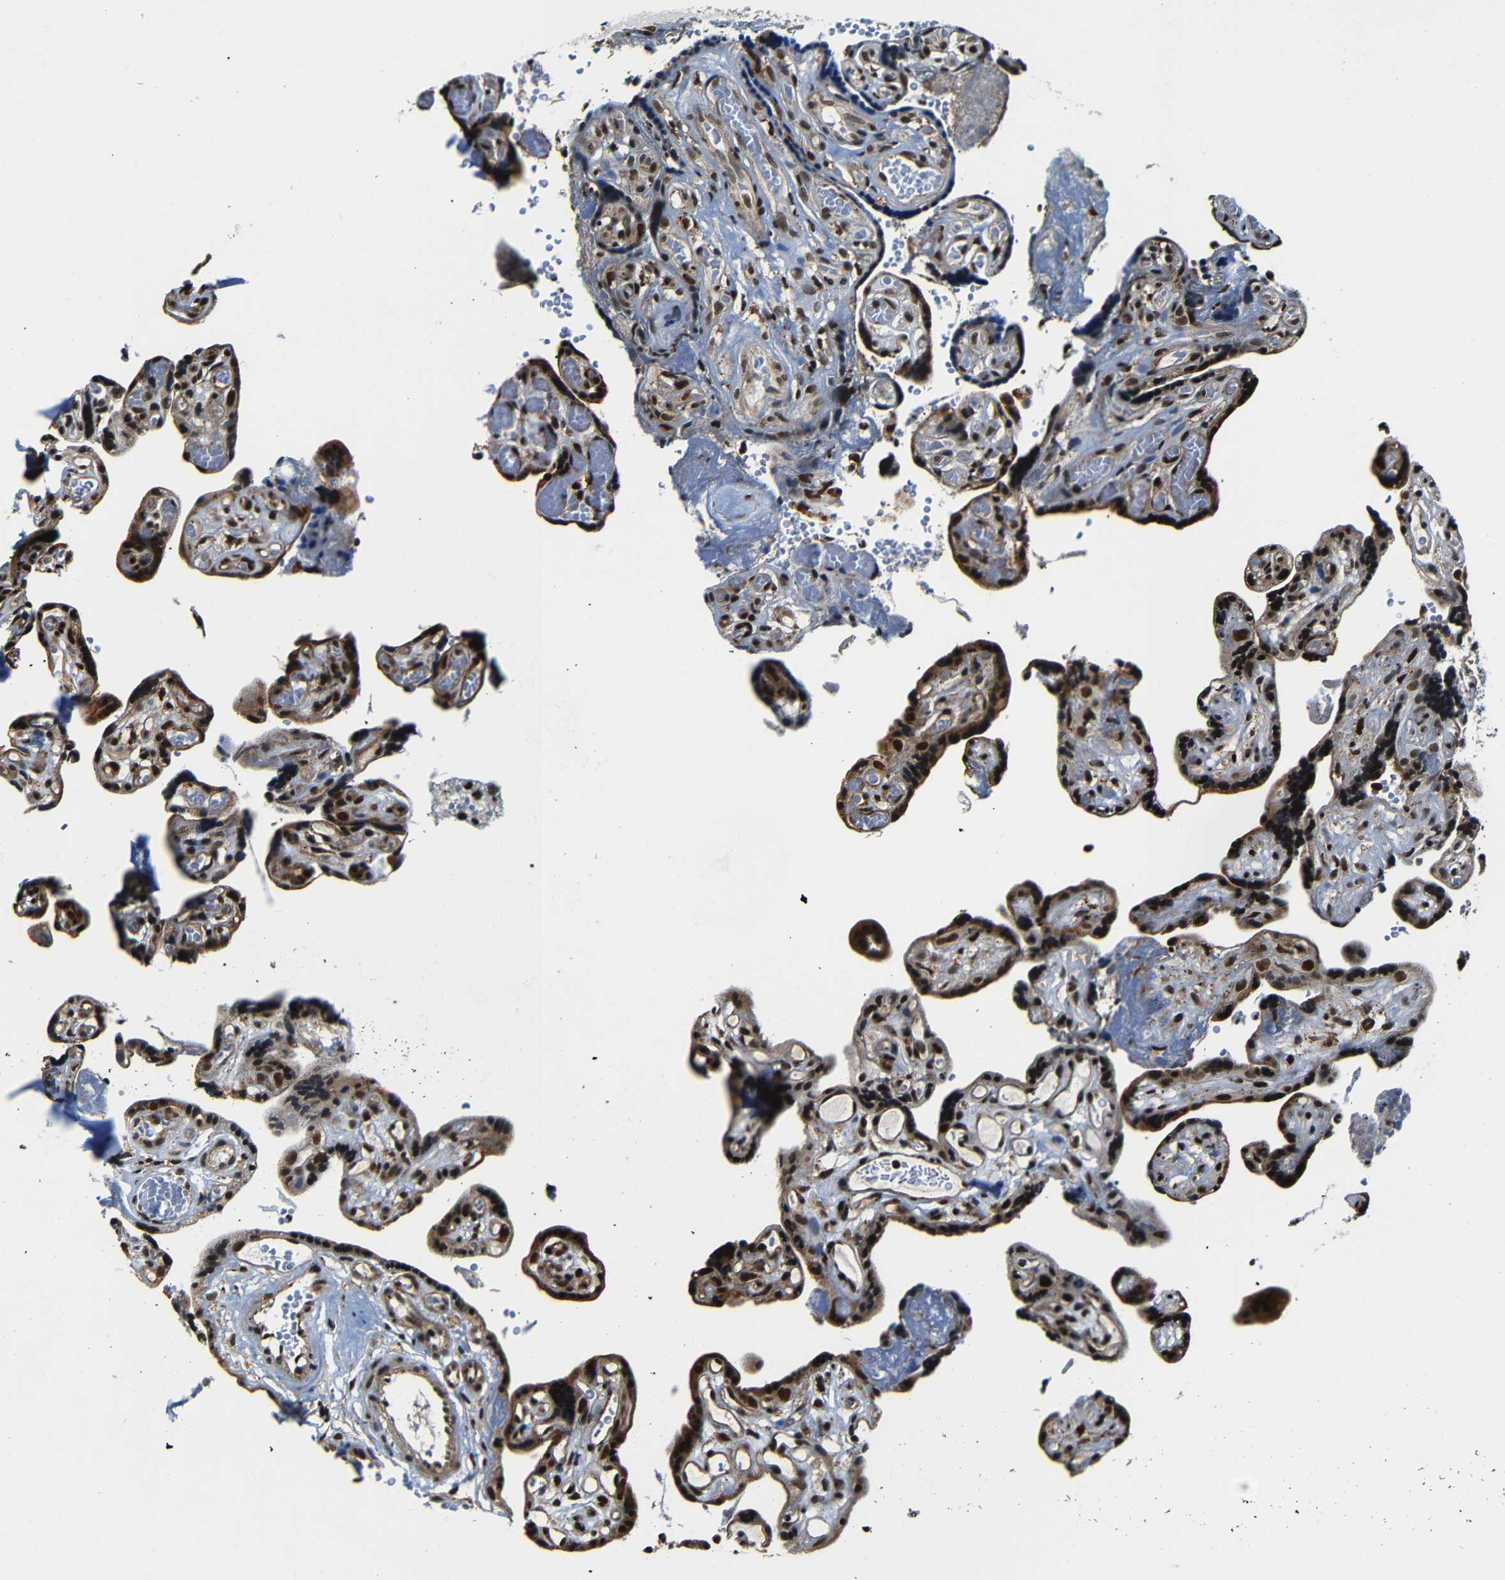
{"staining": {"intensity": "moderate", "quantity": ">75%", "location": "cytoplasmic/membranous,nuclear"}, "tissue": "placenta", "cell_type": "Decidual cells", "image_type": "normal", "snomed": [{"axis": "morphology", "description": "Normal tissue, NOS"}, {"axis": "topography", "description": "Placenta"}], "caption": "IHC (DAB) staining of normal placenta displays moderate cytoplasmic/membranous,nuclear protein expression in approximately >75% of decidual cells.", "gene": "NCBP3", "patient": {"sex": "female", "age": 30}}